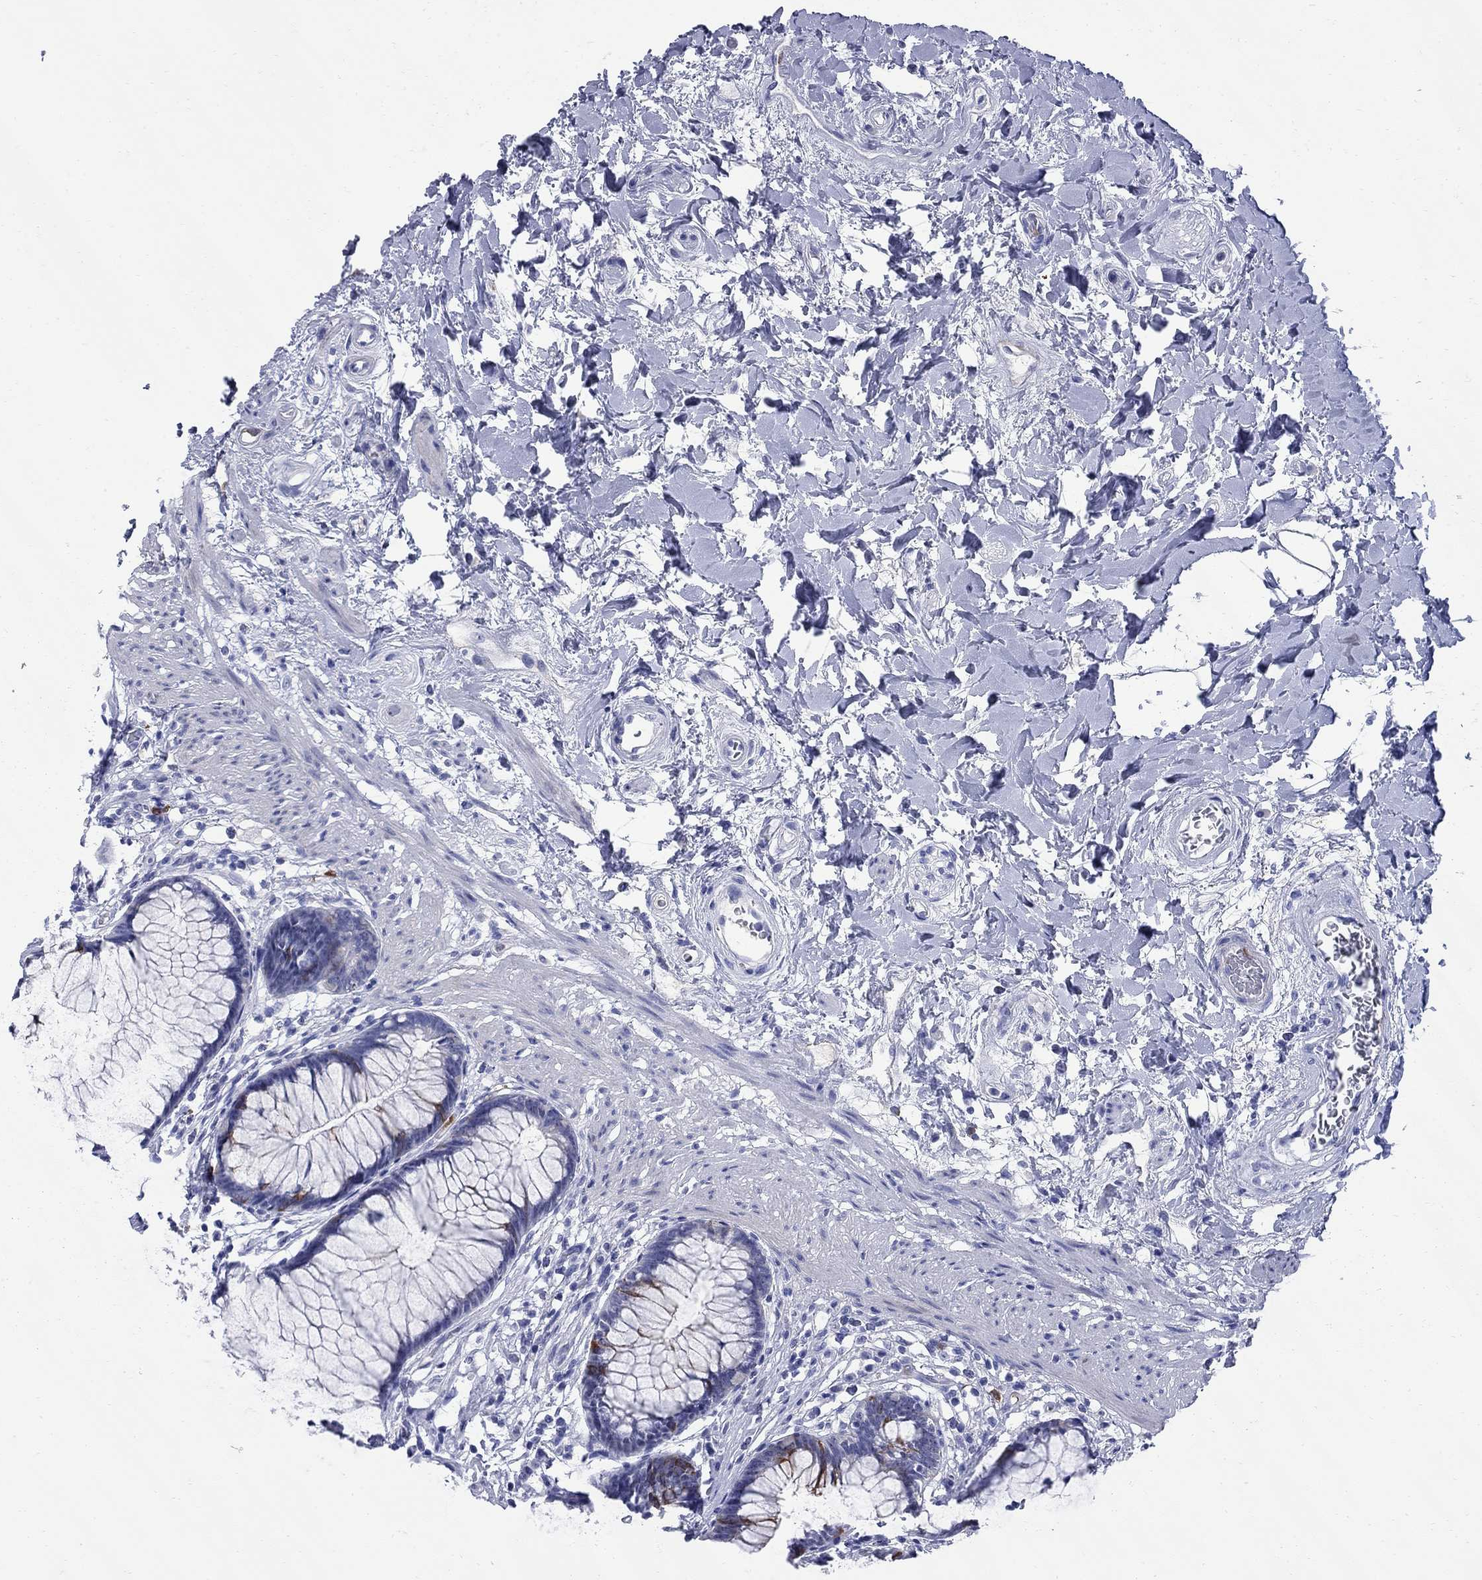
{"staining": {"intensity": "strong", "quantity": "<25%", "location": "cytoplasmic/membranous"}, "tissue": "rectum", "cell_type": "Glandular cells", "image_type": "normal", "snomed": [{"axis": "morphology", "description": "Normal tissue, NOS"}, {"axis": "topography", "description": "Smooth muscle"}, {"axis": "topography", "description": "Rectum"}], "caption": "Immunohistochemical staining of unremarkable human rectum shows medium levels of strong cytoplasmic/membranous staining in approximately <25% of glandular cells. Using DAB (brown) and hematoxylin (blue) stains, captured at high magnification using brightfield microscopy.", "gene": "TACC3", "patient": {"sex": "male", "age": 53}}